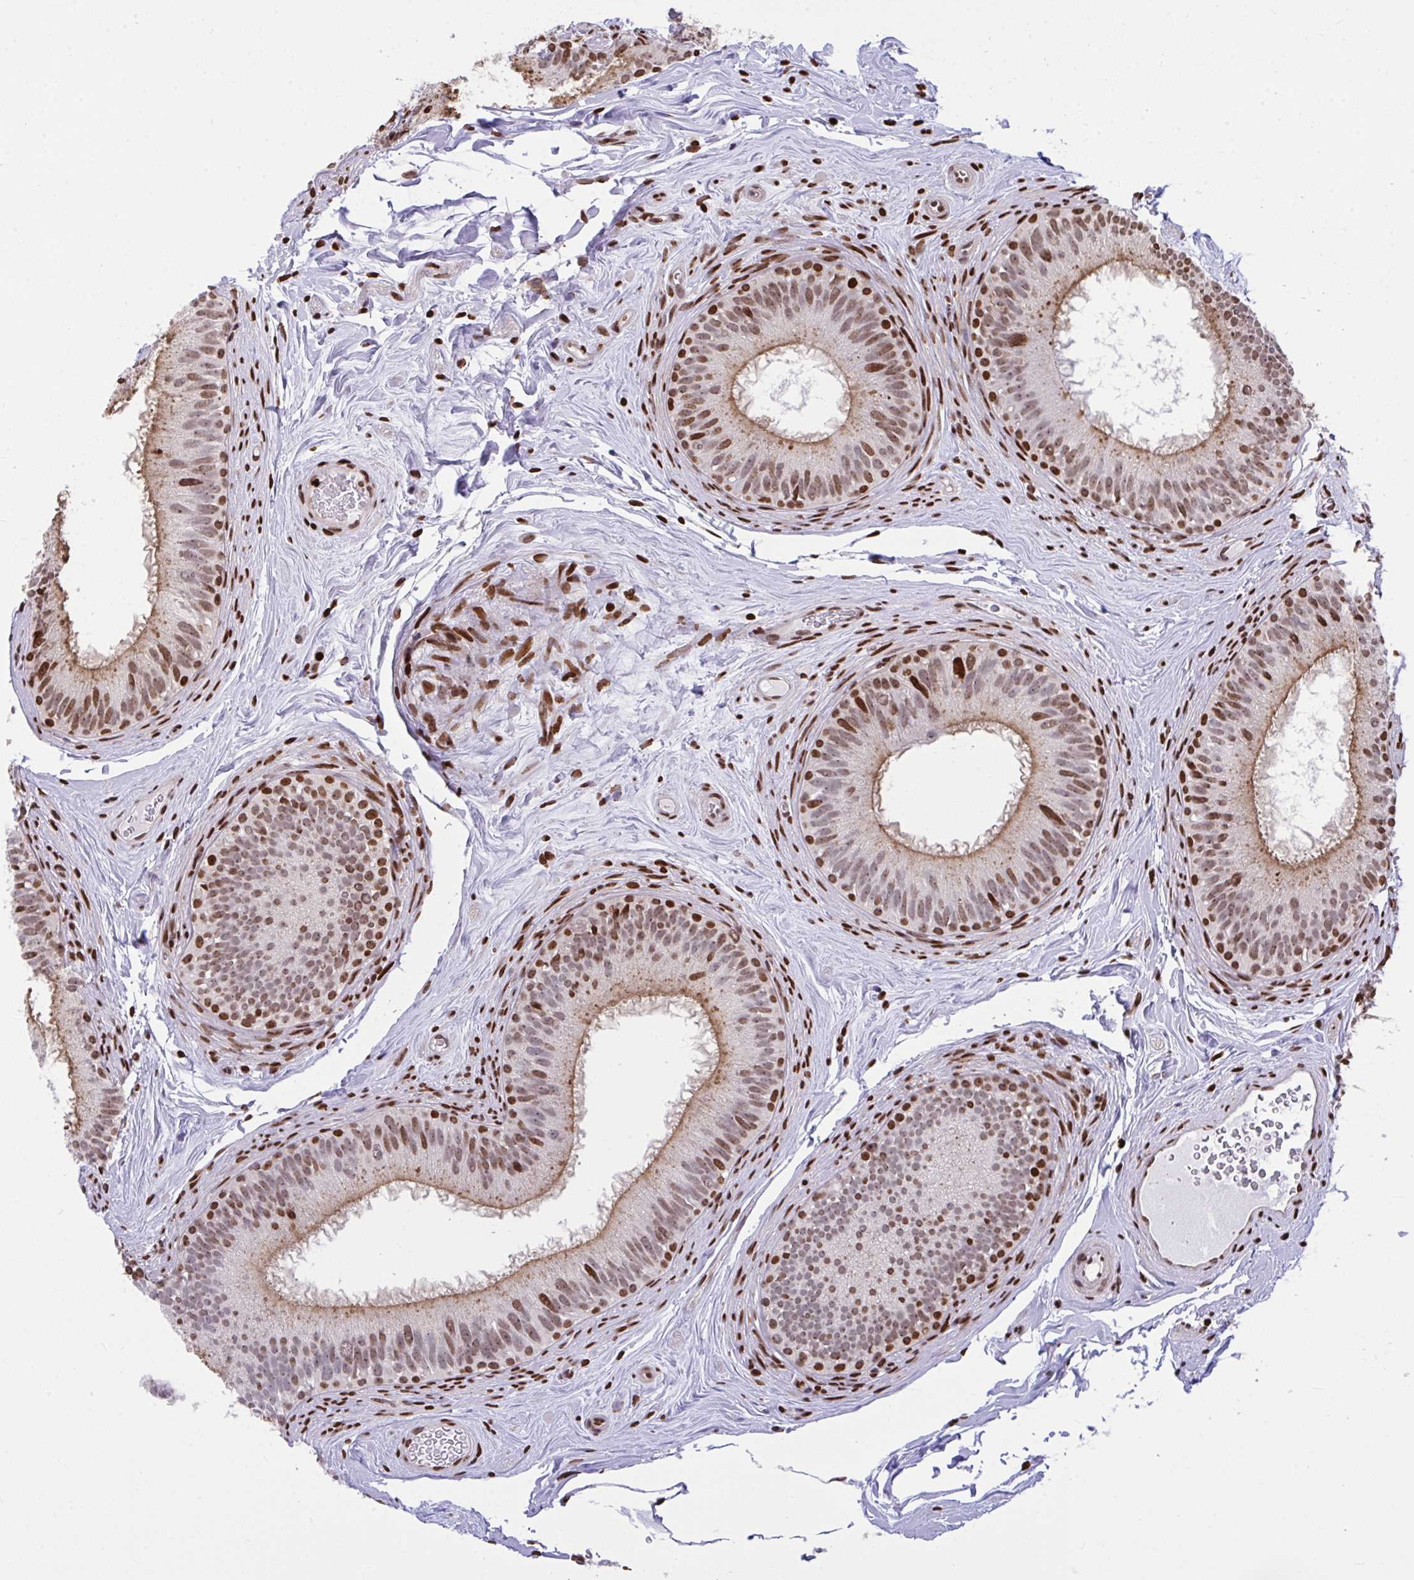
{"staining": {"intensity": "moderate", "quantity": ">75%", "location": "nuclear"}, "tissue": "epididymis", "cell_type": "Glandular cells", "image_type": "normal", "snomed": [{"axis": "morphology", "description": "Normal tissue, NOS"}, {"axis": "topography", "description": "Epididymis"}], "caption": "This is a photomicrograph of IHC staining of unremarkable epididymis, which shows moderate positivity in the nuclear of glandular cells.", "gene": "RAPGEF5", "patient": {"sex": "male", "age": 44}}